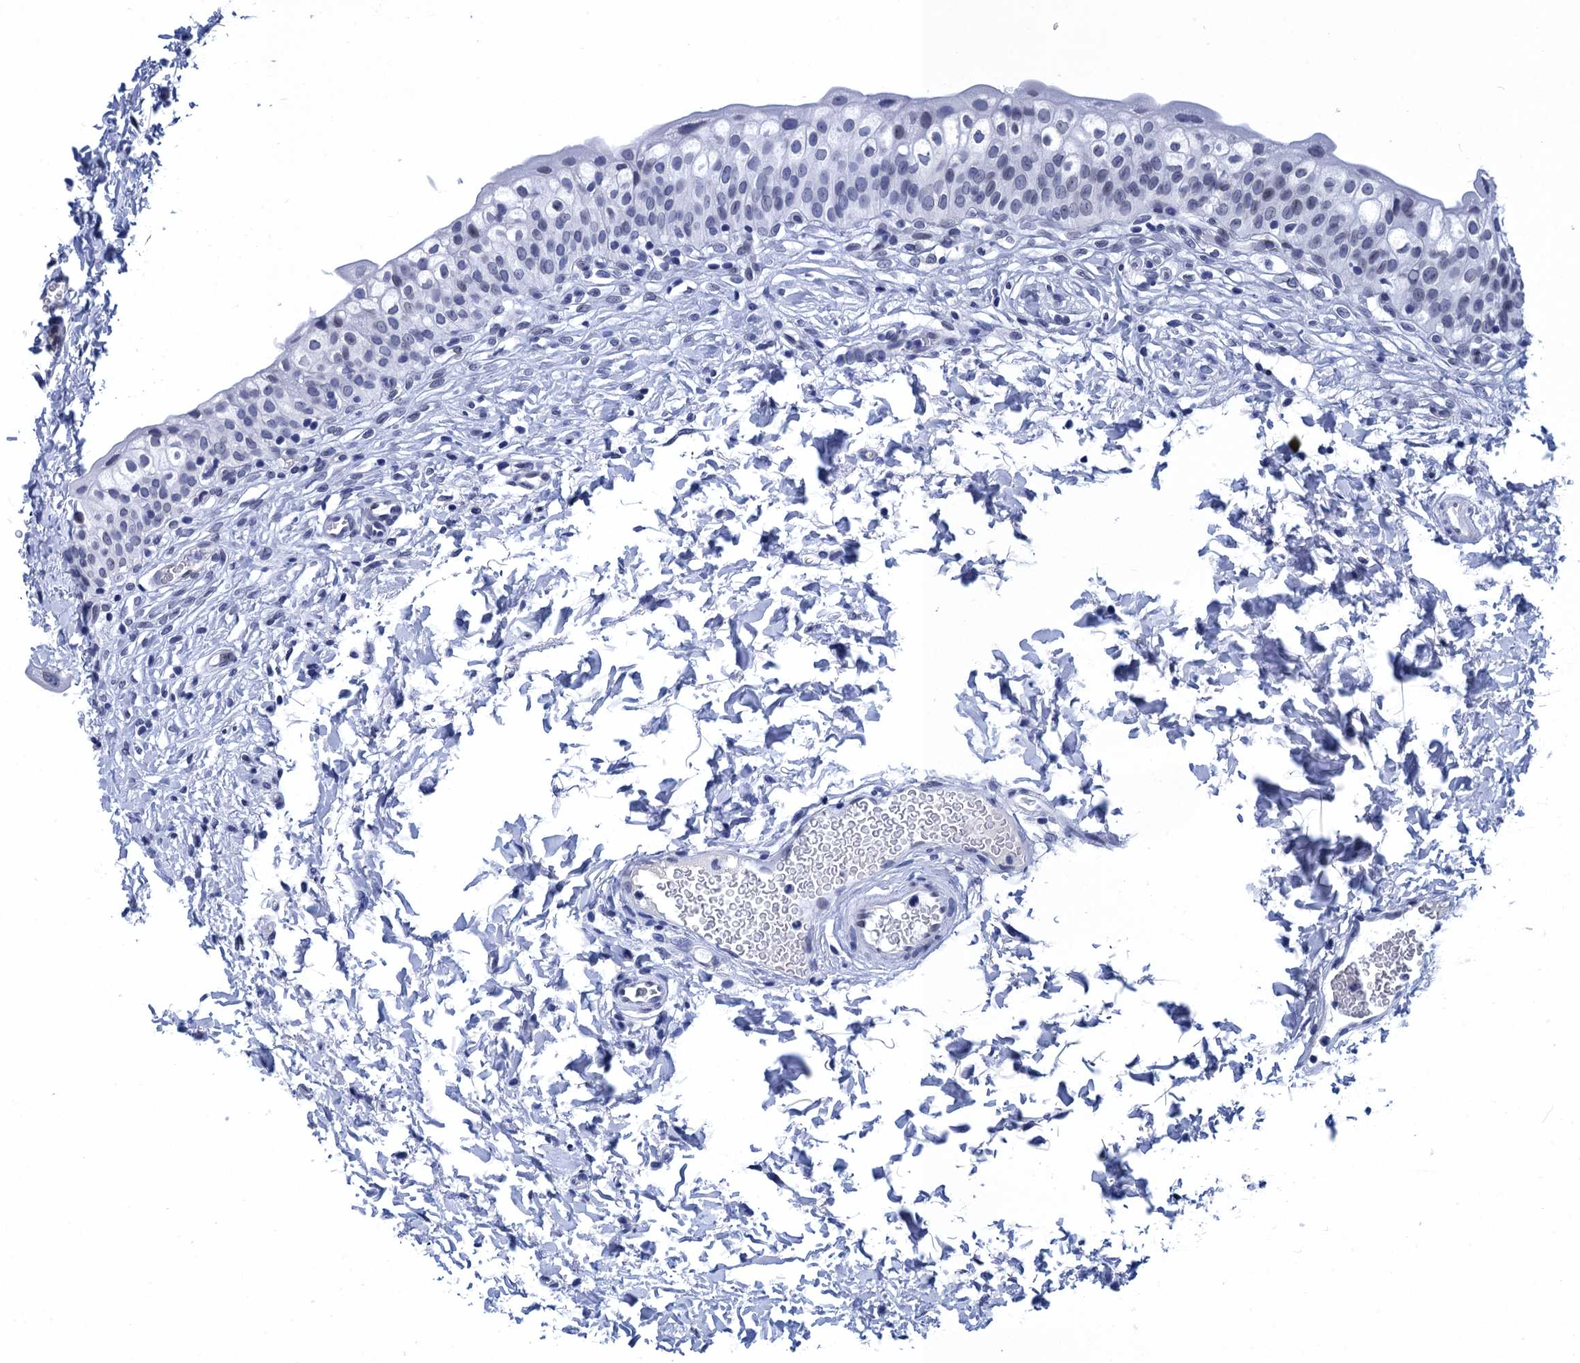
{"staining": {"intensity": "negative", "quantity": "none", "location": "none"}, "tissue": "urinary bladder", "cell_type": "Urothelial cells", "image_type": "normal", "snomed": [{"axis": "morphology", "description": "Normal tissue, NOS"}, {"axis": "topography", "description": "Urinary bladder"}], "caption": "IHC of benign urinary bladder displays no expression in urothelial cells.", "gene": "METTL25", "patient": {"sex": "male", "age": 55}}